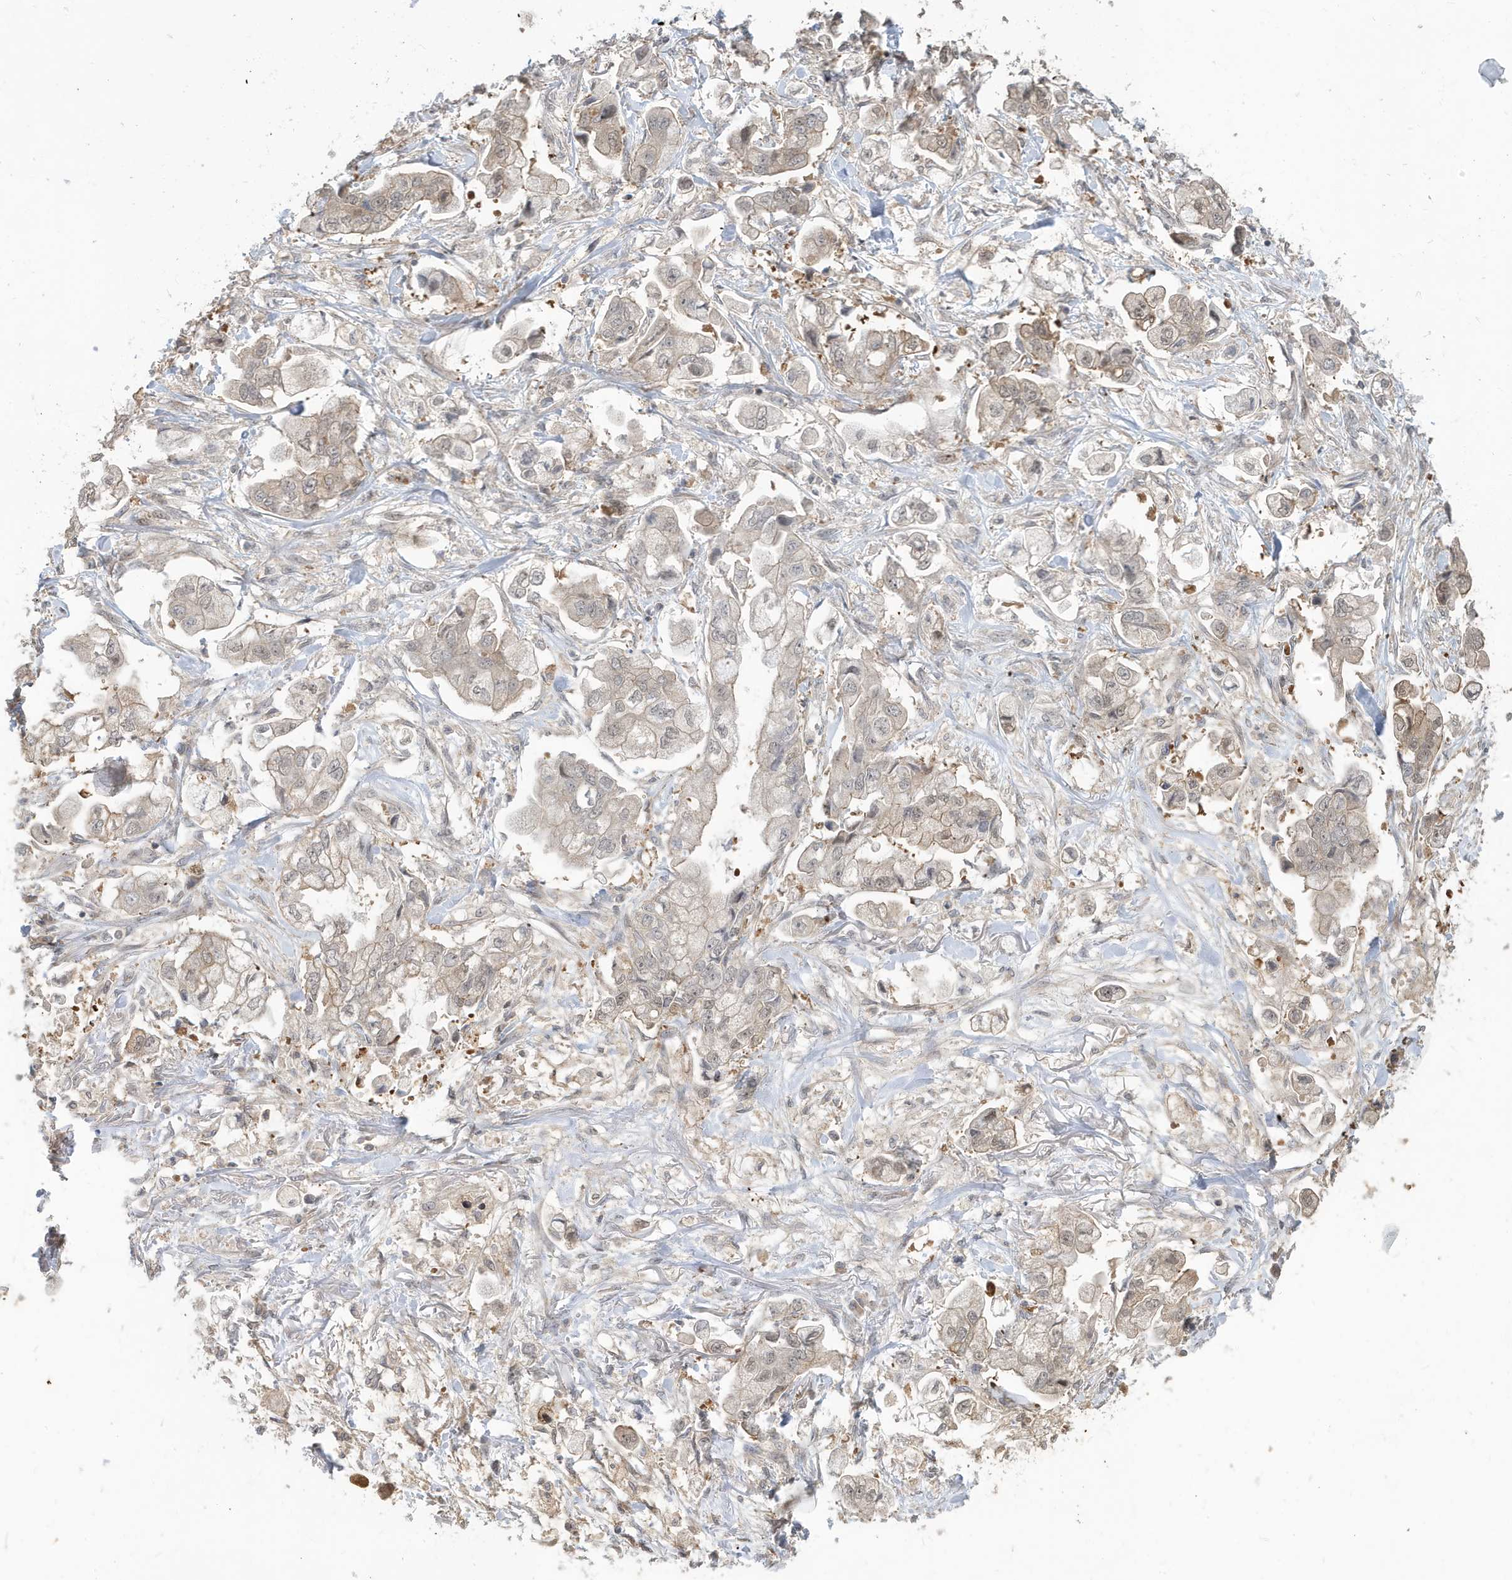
{"staining": {"intensity": "moderate", "quantity": "<25%", "location": "cytoplasmic/membranous"}, "tissue": "stomach cancer", "cell_type": "Tumor cells", "image_type": "cancer", "snomed": [{"axis": "morphology", "description": "Adenocarcinoma, NOS"}, {"axis": "topography", "description": "Stomach"}], "caption": "The immunohistochemical stain shows moderate cytoplasmic/membranous staining in tumor cells of stomach adenocarcinoma tissue.", "gene": "PRRT3", "patient": {"sex": "male", "age": 62}}